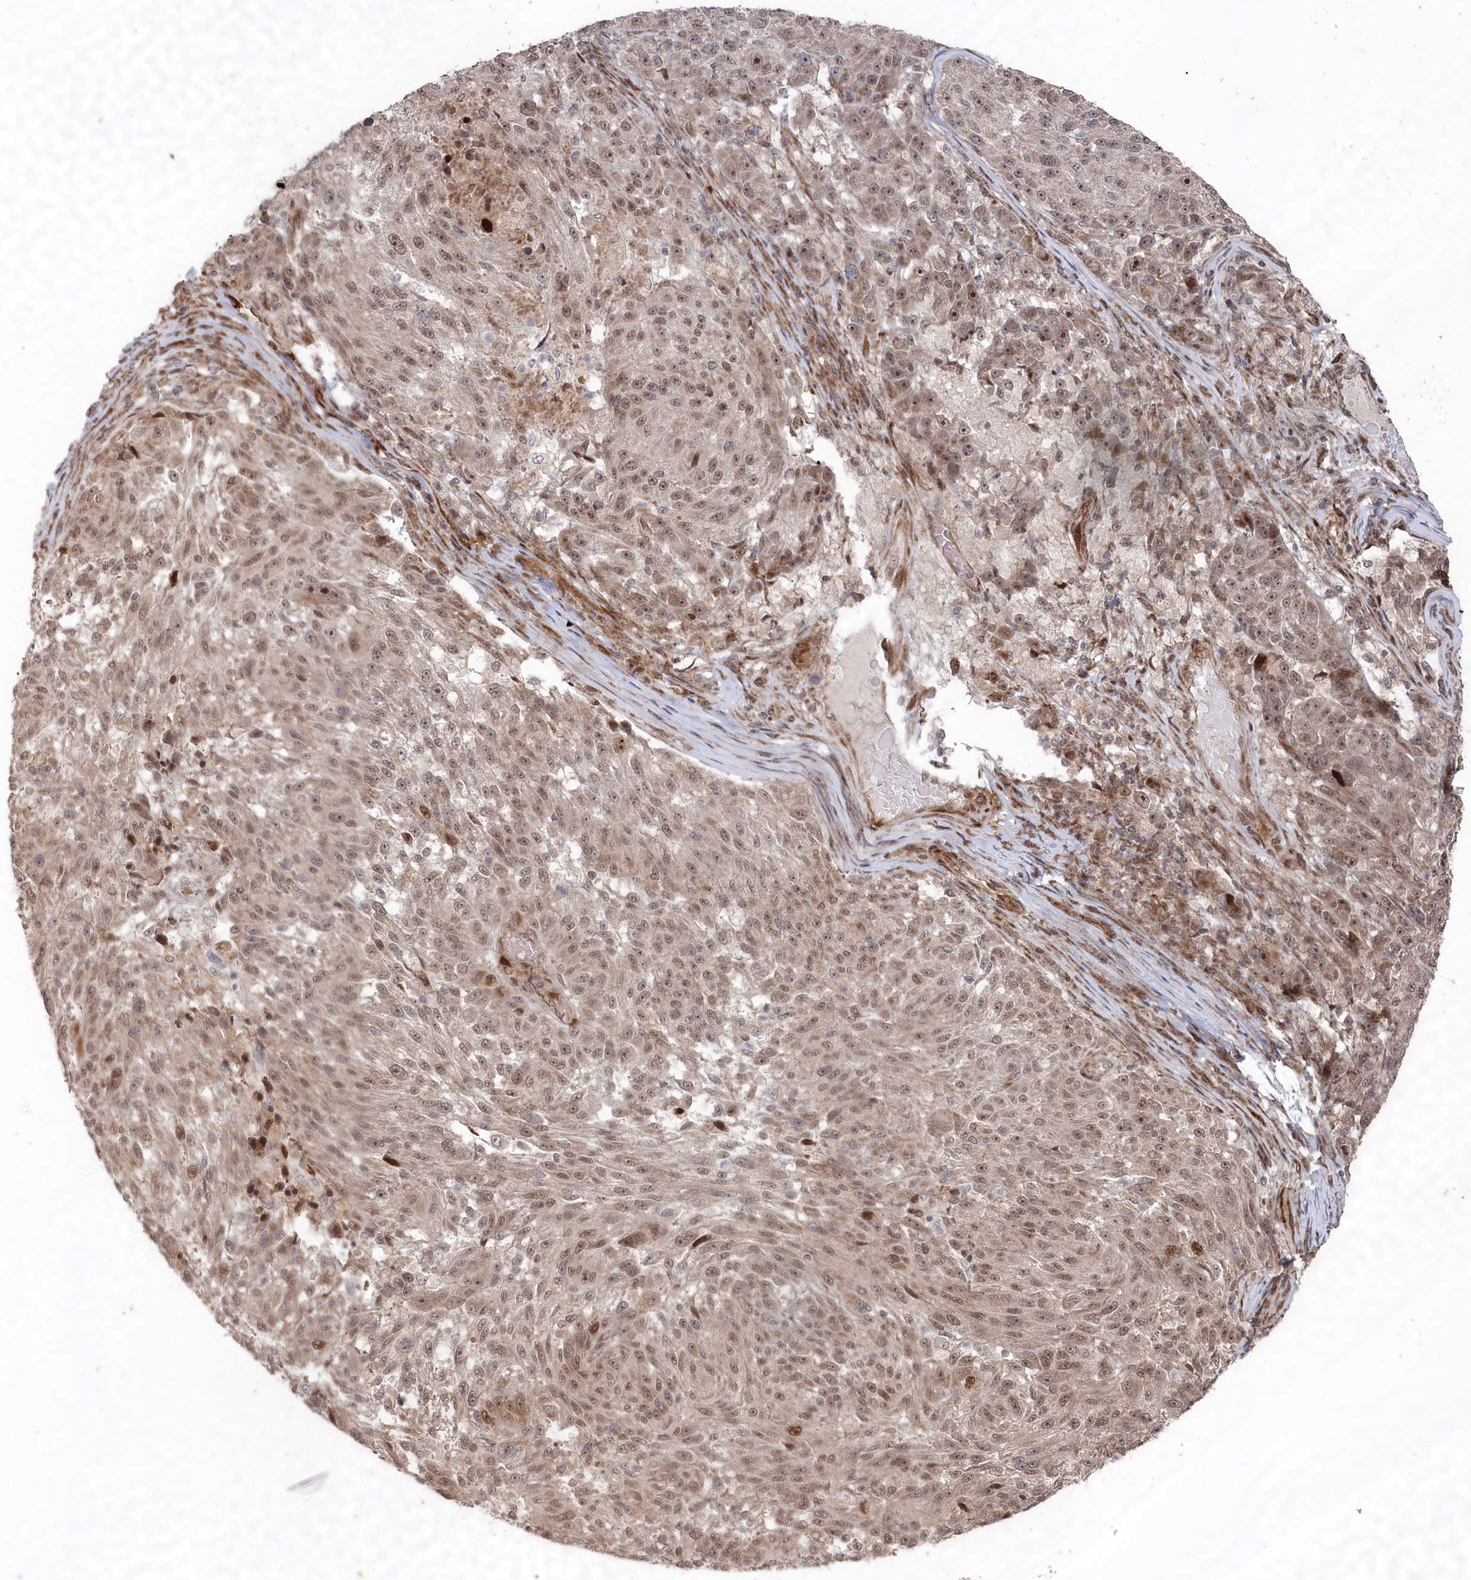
{"staining": {"intensity": "weak", "quantity": ">75%", "location": "nuclear"}, "tissue": "melanoma", "cell_type": "Tumor cells", "image_type": "cancer", "snomed": [{"axis": "morphology", "description": "Malignant melanoma, NOS"}, {"axis": "topography", "description": "Skin"}], "caption": "The immunohistochemical stain labels weak nuclear expression in tumor cells of melanoma tissue.", "gene": "POLR3A", "patient": {"sex": "male", "age": 53}}